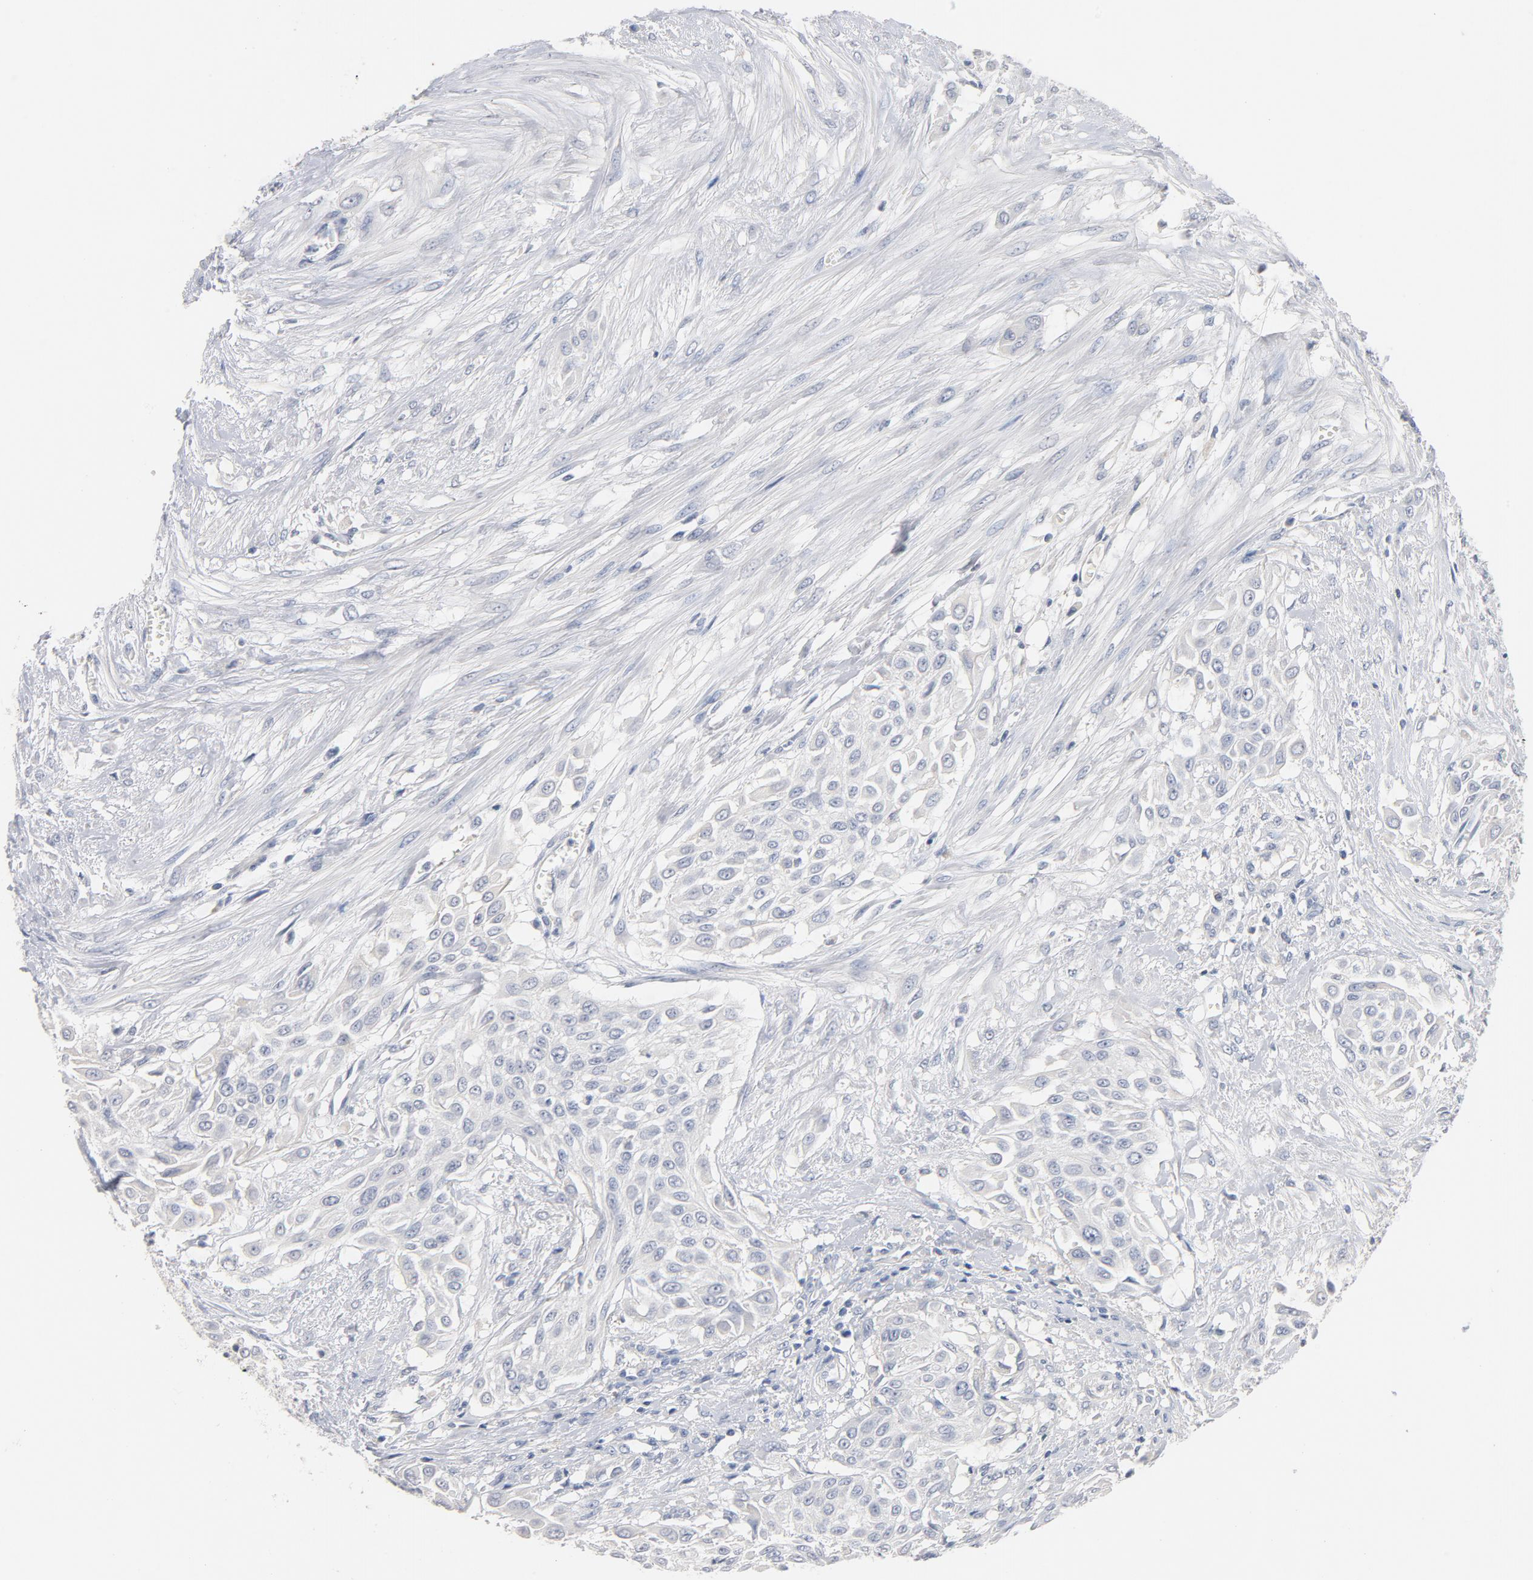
{"staining": {"intensity": "negative", "quantity": "none", "location": "none"}, "tissue": "urothelial cancer", "cell_type": "Tumor cells", "image_type": "cancer", "snomed": [{"axis": "morphology", "description": "Urothelial carcinoma, High grade"}, {"axis": "topography", "description": "Urinary bladder"}], "caption": "Tumor cells are negative for brown protein staining in urothelial carcinoma (high-grade).", "gene": "ZCCHC13", "patient": {"sex": "male", "age": 57}}